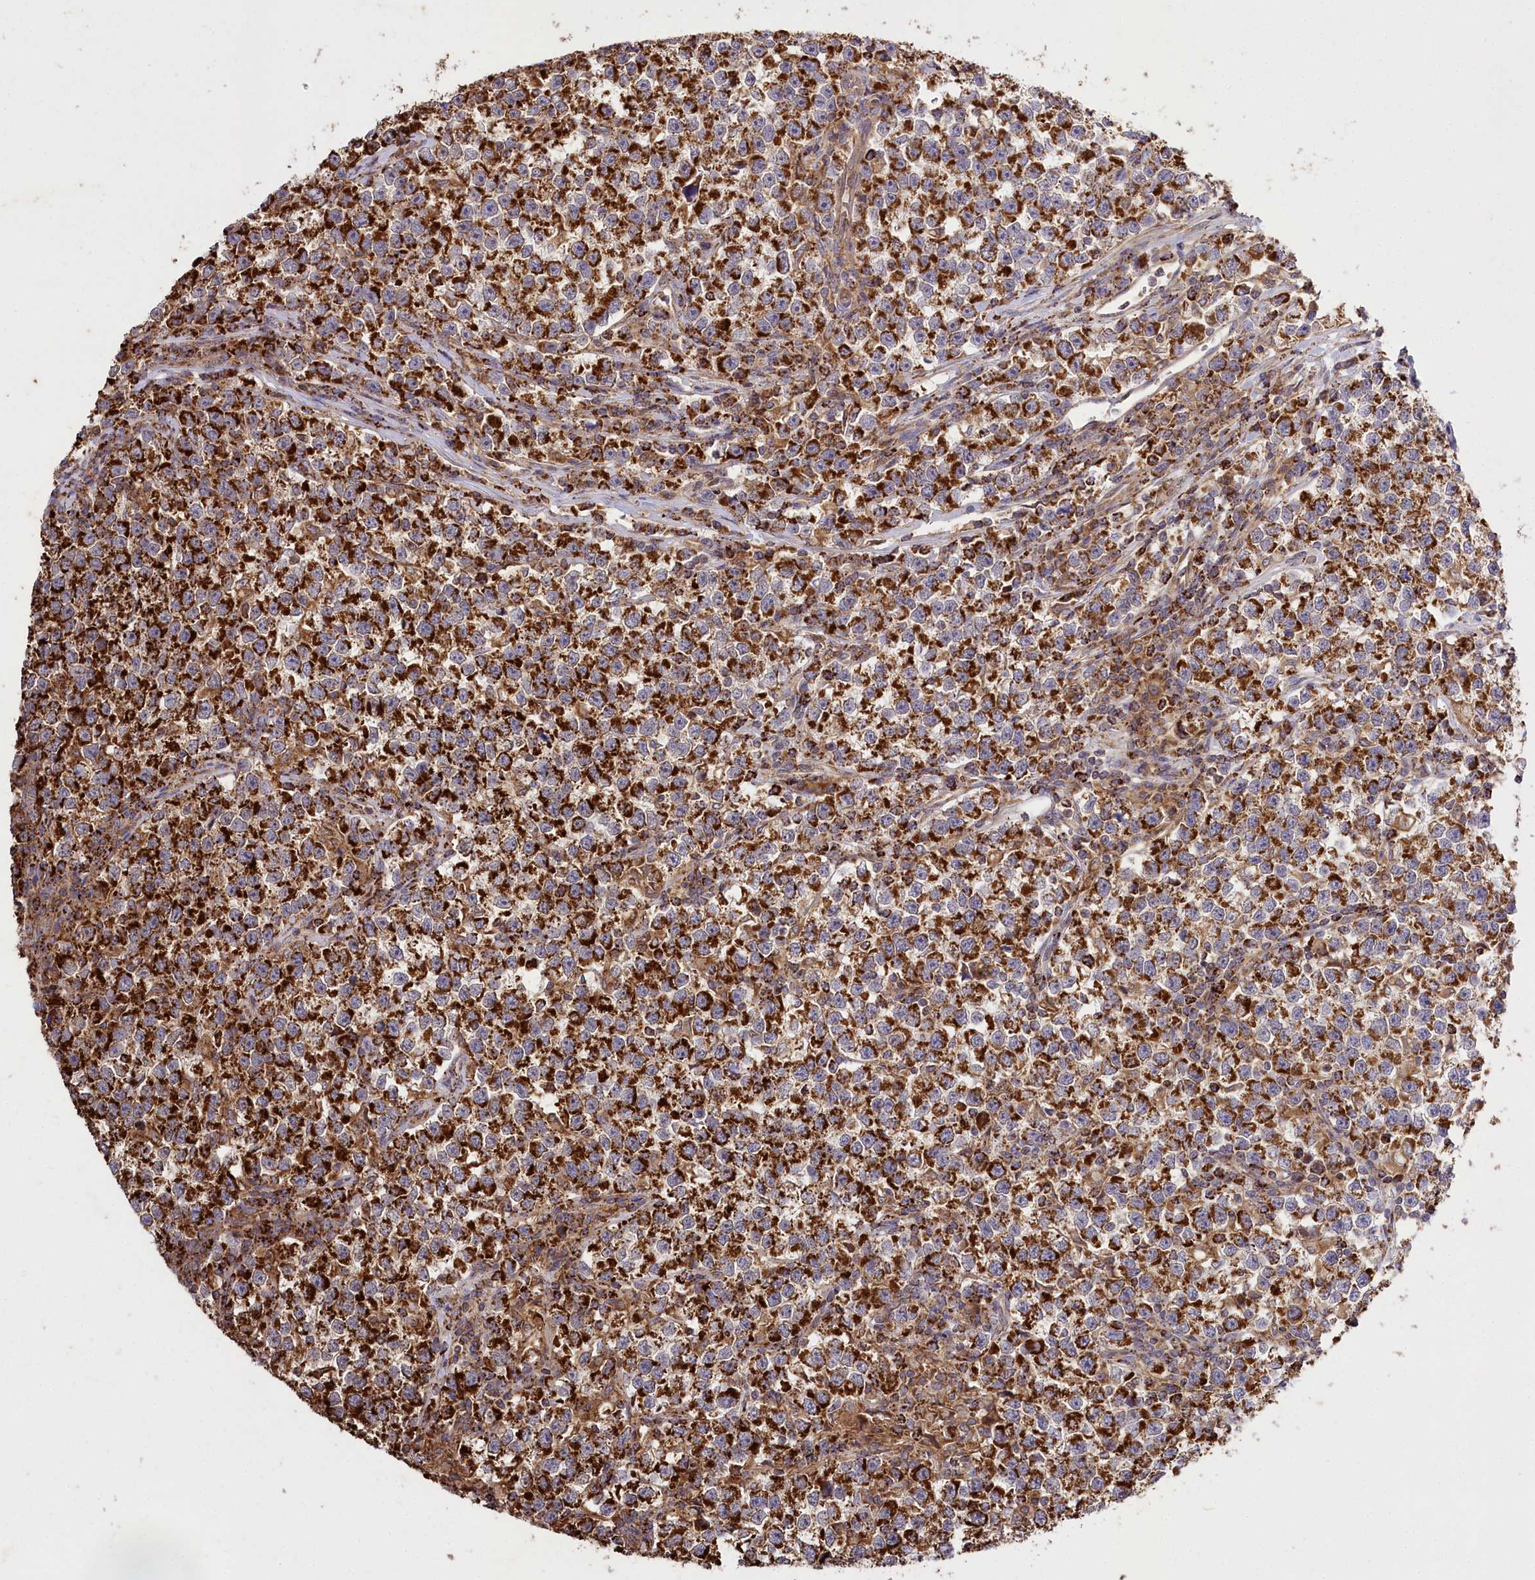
{"staining": {"intensity": "strong", "quantity": ">75%", "location": "cytoplasmic/membranous"}, "tissue": "testis cancer", "cell_type": "Tumor cells", "image_type": "cancer", "snomed": [{"axis": "morphology", "description": "Normal tissue, NOS"}, {"axis": "morphology", "description": "Seminoma, NOS"}, {"axis": "topography", "description": "Testis"}], "caption": "Approximately >75% of tumor cells in testis seminoma demonstrate strong cytoplasmic/membranous protein staining as visualized by brown immunohistochemical staining.", "gene": "CARD19", "patient": {"sex": "male", "age": 43}}